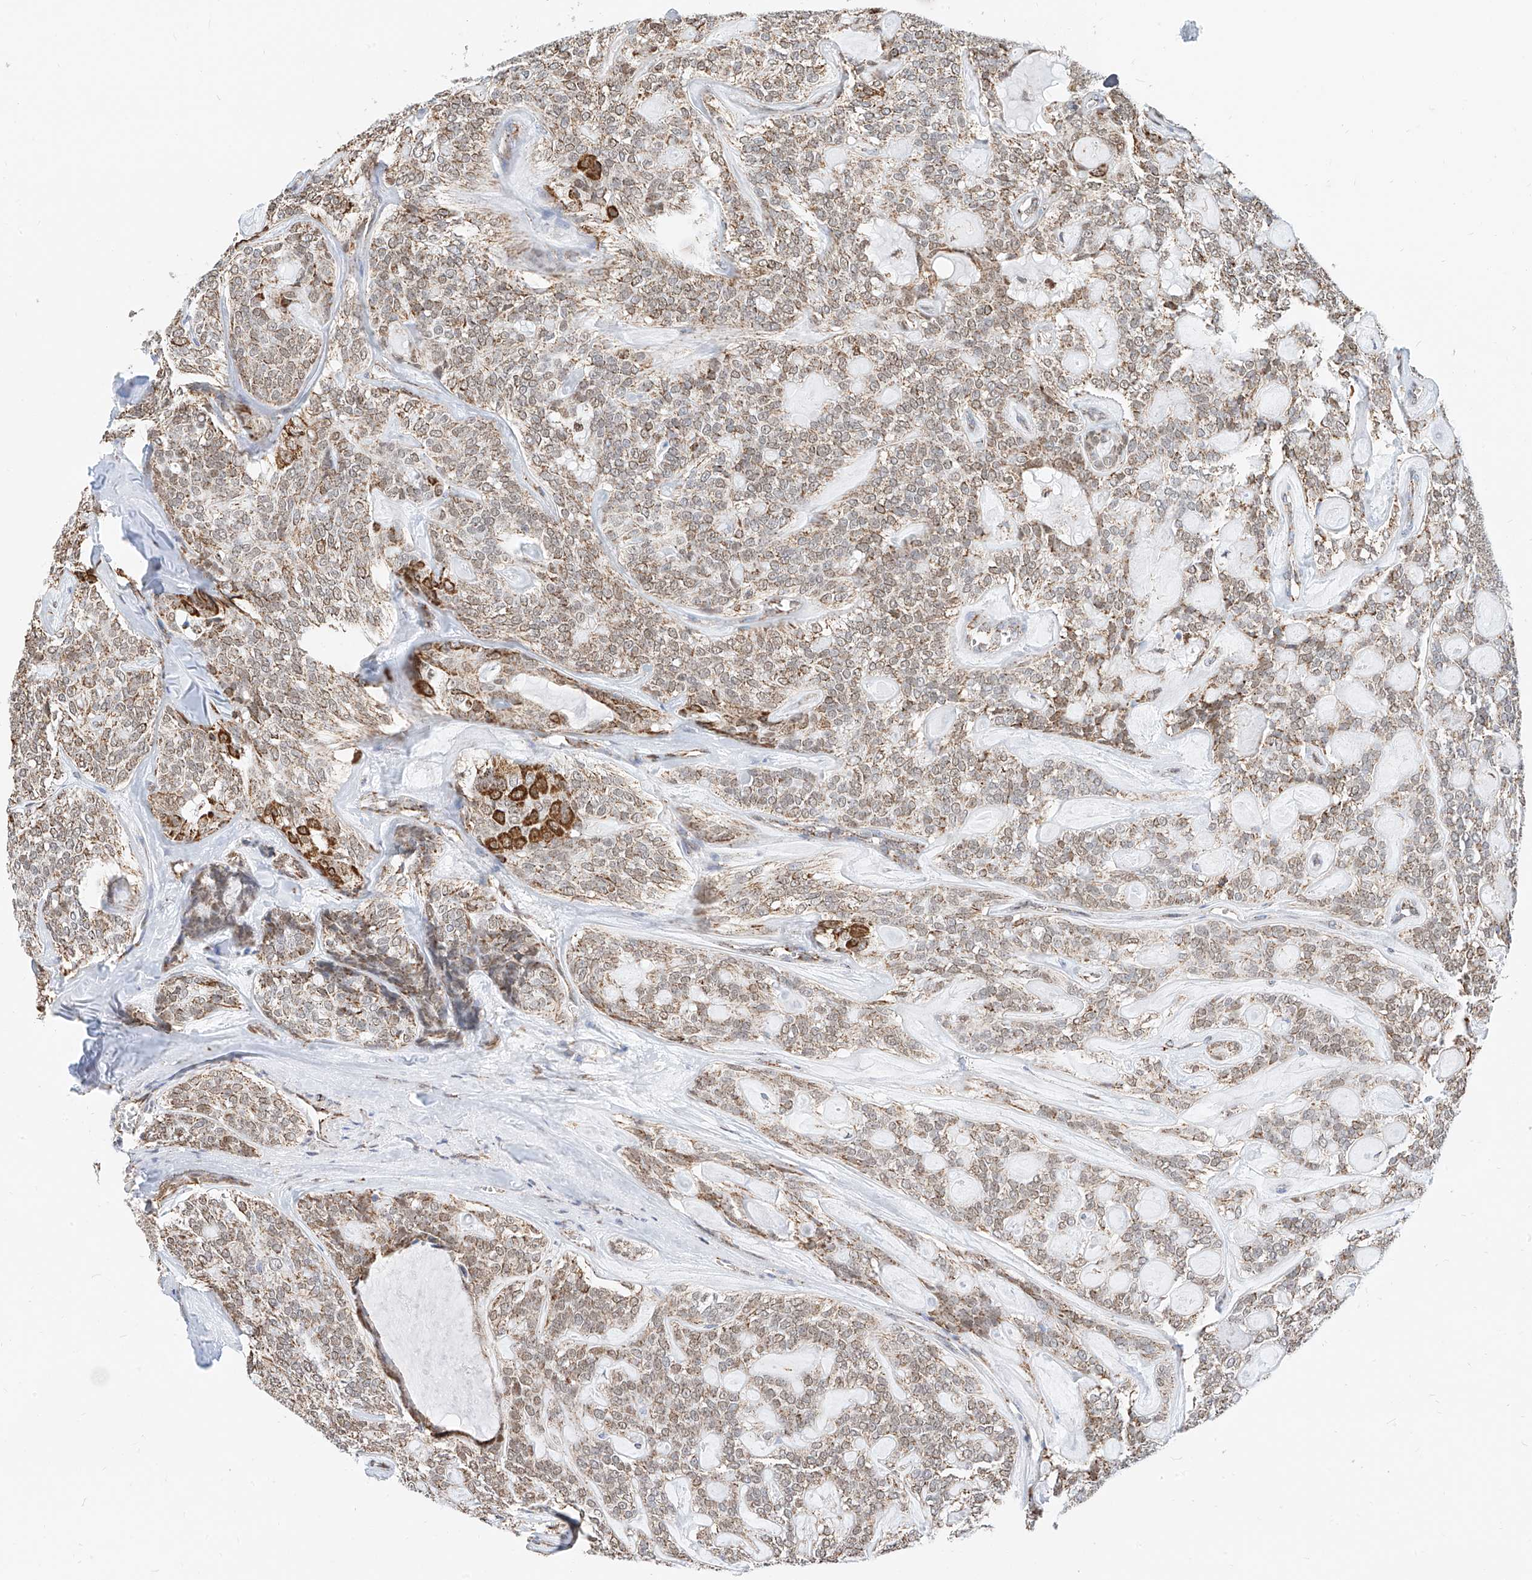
{"staining": {"intensity": "moderate", "quantity": "25%-75%", "location": "cytoplasmic/membranous"}, "tissue": "head and neck cancer", "cell_type": "Tumor cells", "image_type": "cancer", "snomed": [{"axis": "morphology", "description": "Adenocarcinoma, NOS"}, {"axis": "topography", "description": "Head-Neck"}], "caption": "IHC micrograph of neoplastic tissue: human head and neck adenocarcinoma stained using IHC reveals medium levels of moderate protein expression localized specifically in the cytoplasmic/membranous of tumor cells, appearing as a cytoplasmic/membranous brown color.", "gene": "NALCN", "patient": {"sex": "male", "age": 66}}